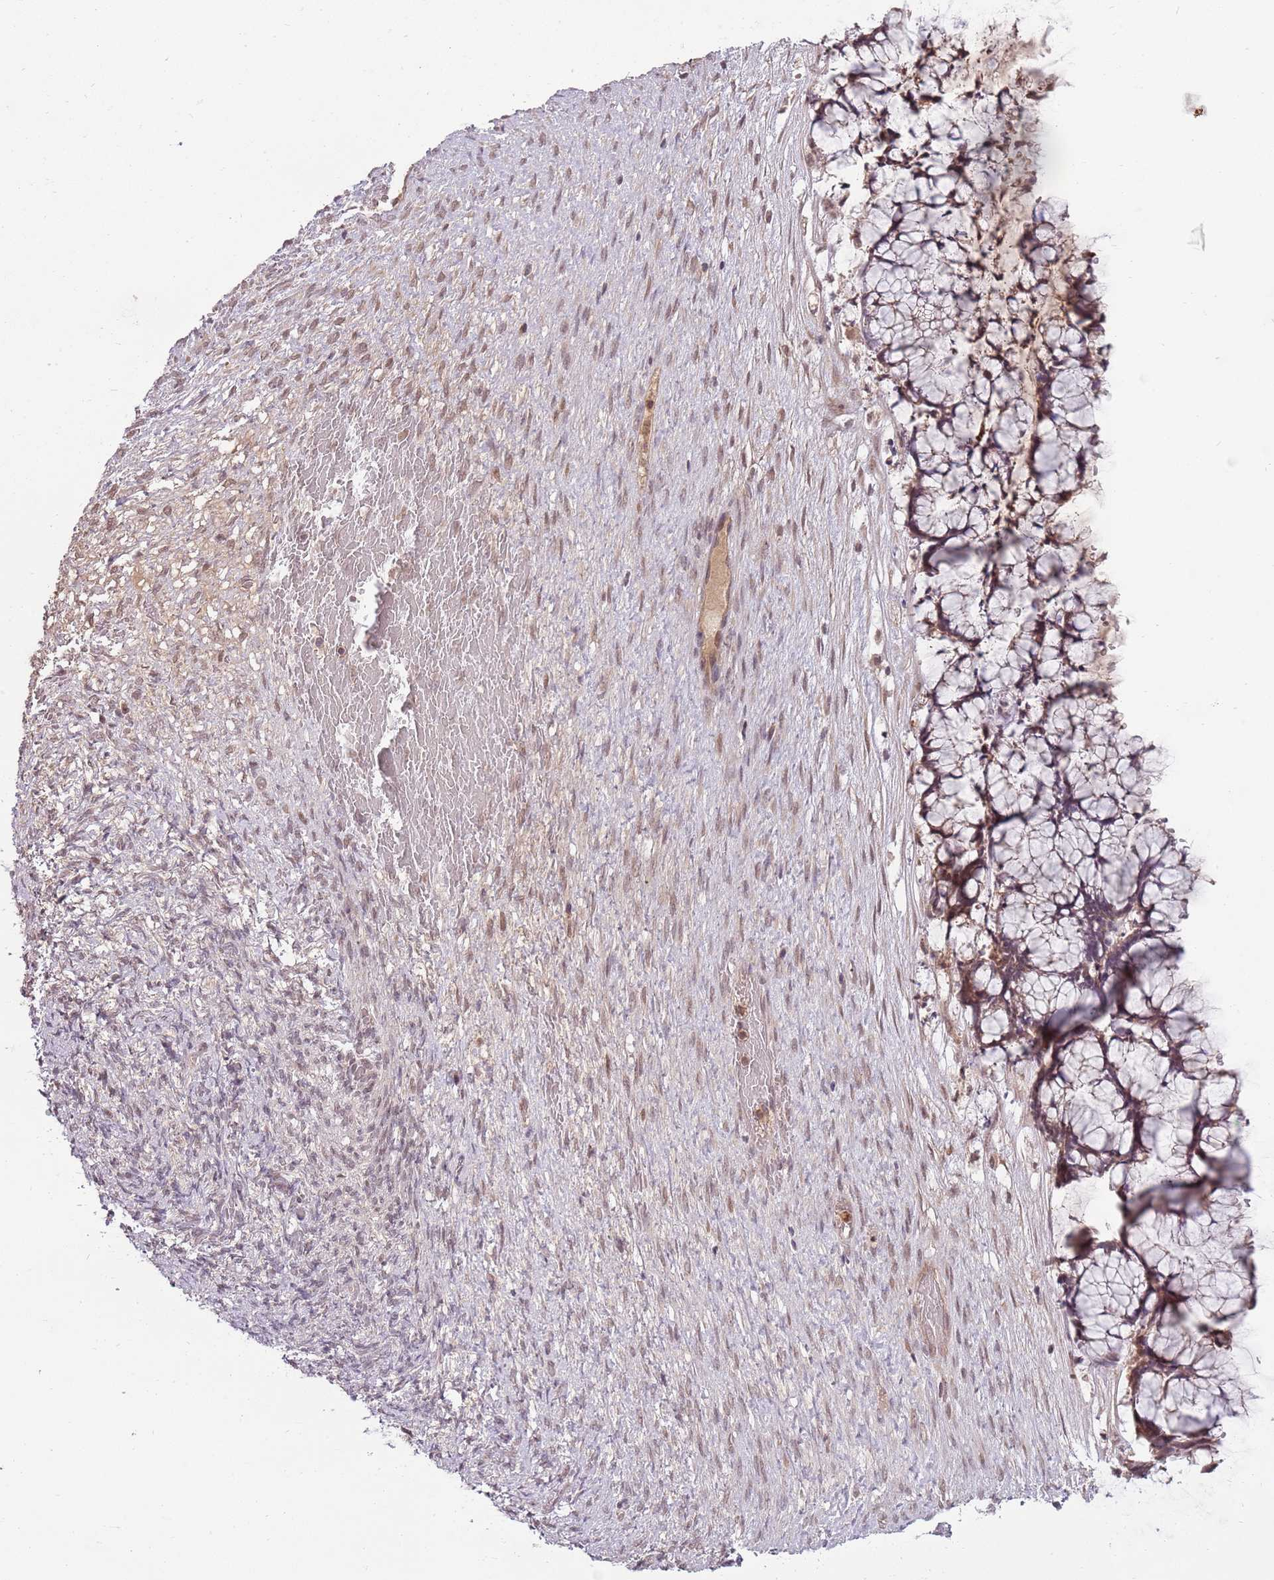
{"staining": {"intensity": "moderate", "quantity": "25%-75%", "location": "nuclear"}, "tissue": "ovarian cancer", "cell_type": "Tumor cells", "image_type": "cancer", "snomed": [{"axis": "morphology", "description": "Cystadenocarcinoma, mucinous, NOS"}, {"axis": "topography", "description": "Ovary"}], "caption": "Ovarian cancer (mucinous cystadenocarcinoma) stained for a protein (brown) reveals moderate nuclear positive staining in about 25%-75% of tumor cells.", "gene": "NBPF6", "patient": {"sex": "female", "age": 42}}